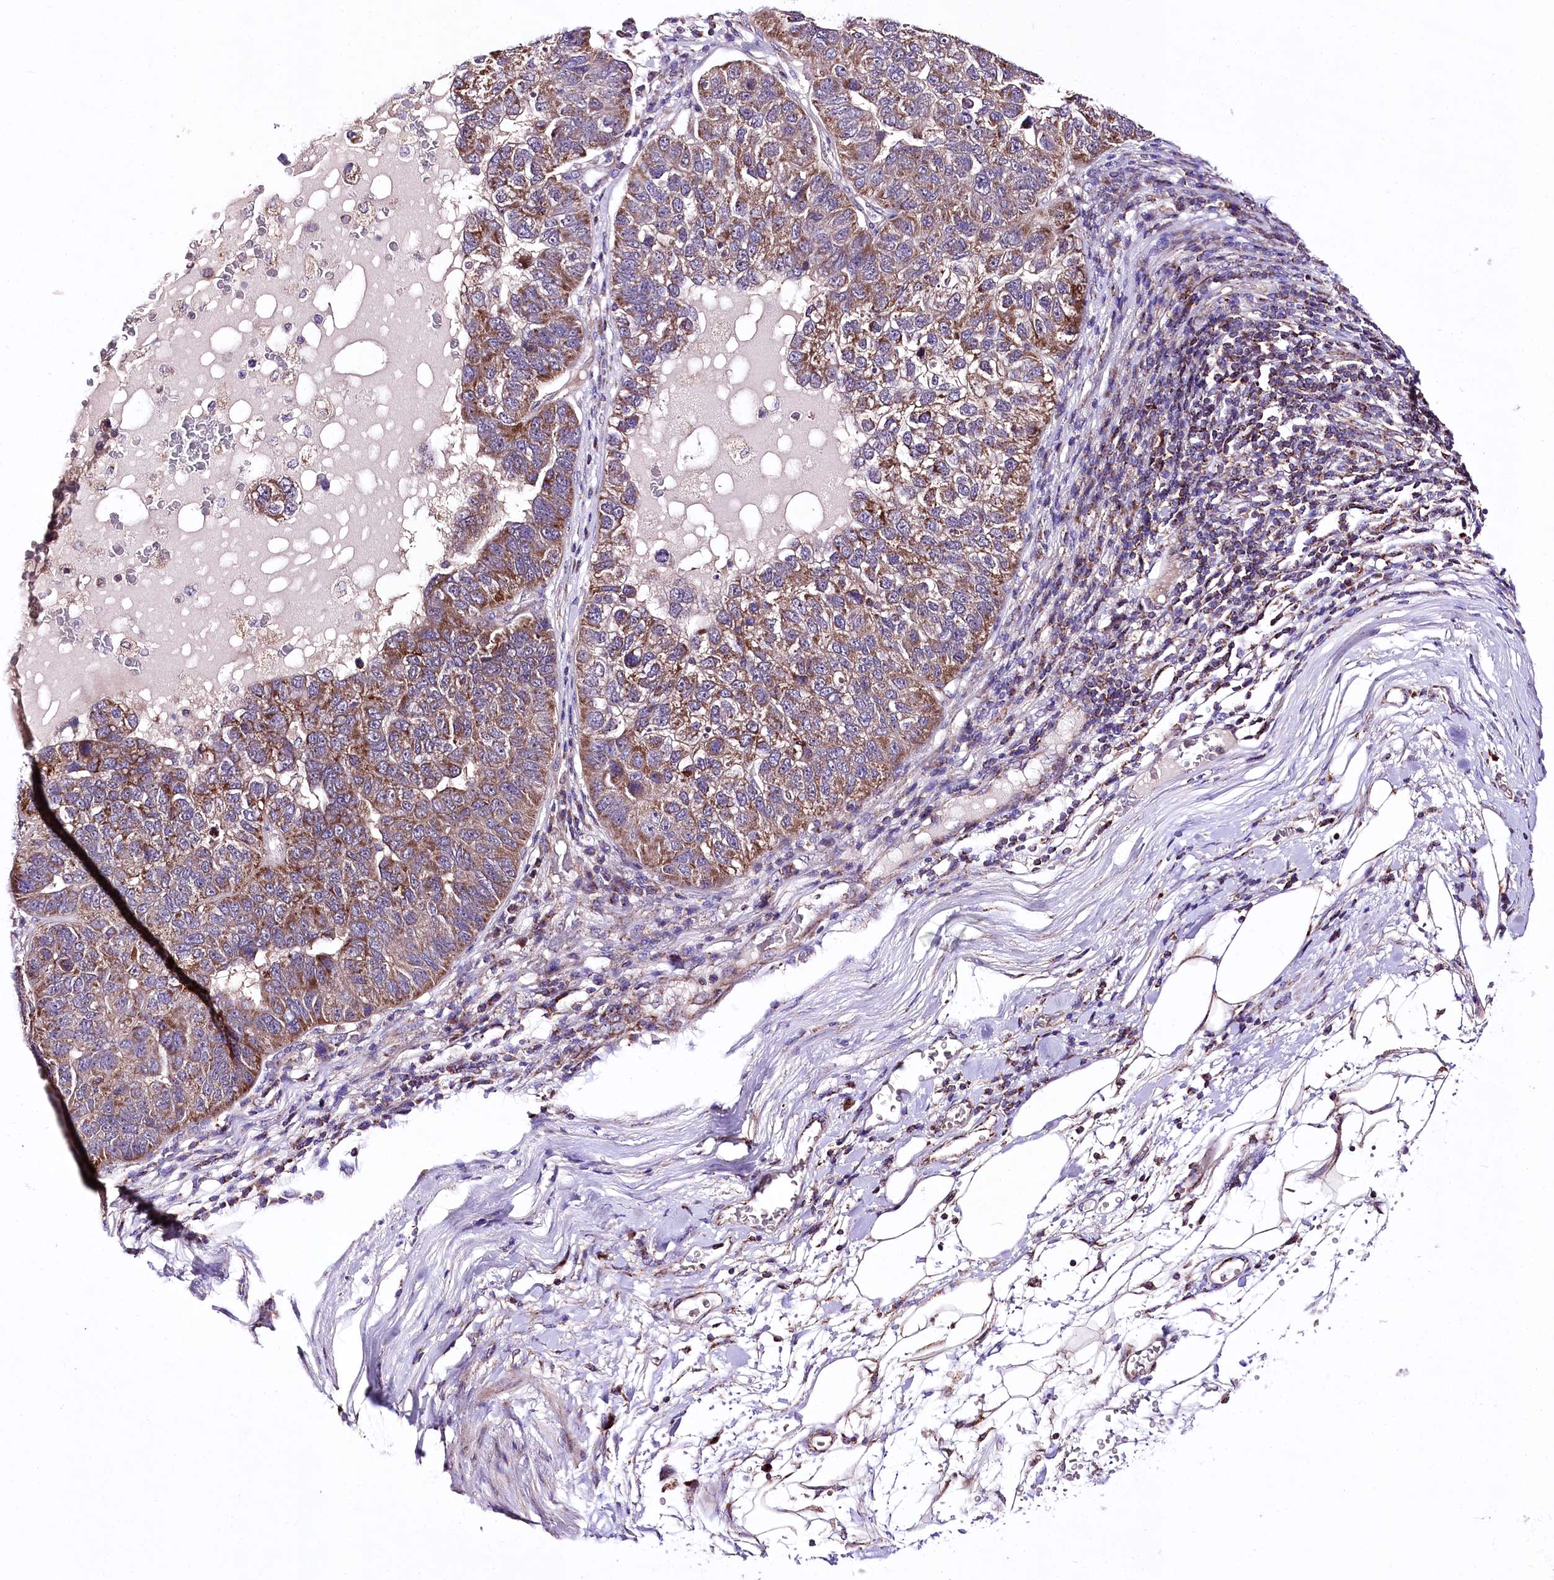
{"staining": {"intensity": "moderate", "quantity": "25%-75%", "location": "cytoplasmic/membranous"}, "tissue": "pancreatic cancer", "cell_type": "Tumor cells", "image_type": "cancer", "snomed": [{"axis": "morphology", "description": "Adenocarcinoma, NOS"}, {"axis": "topography", "description": "Pancreas"}], "caption": "The photomicrograph demonstrates immunohistochemical staining of pancreatic adenocarcinoma. There is moderate cytoplasmic/membranous positivity is present in approximately 25%-75% of tumor cells.", "gene": "ATE1", "patient": {"sex": "female", "age": 61}}